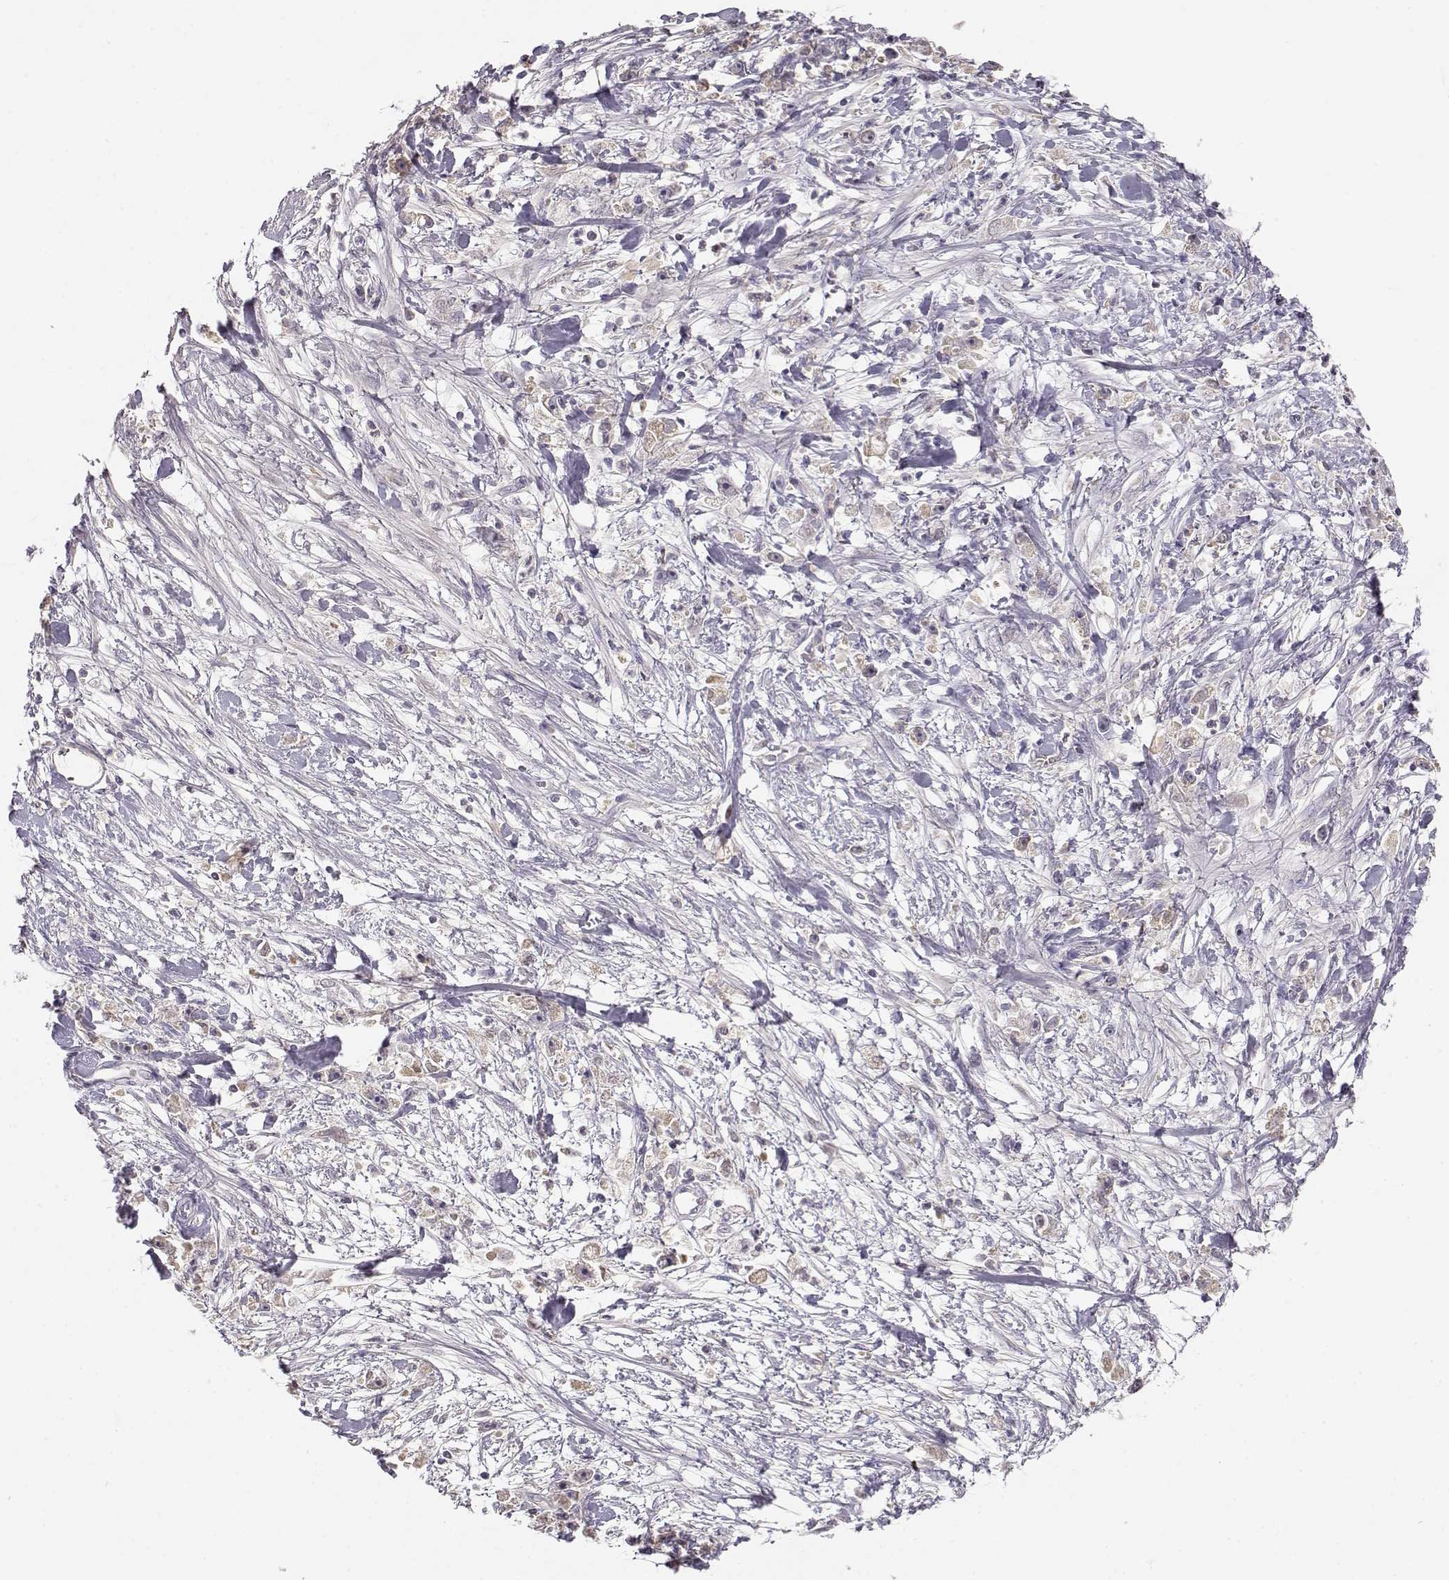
{"staining": {"intensity": "negative", "quantity": "none", "location": "none"}, "tissue": "stomach cancer", "cell_type": "Tumor cells", "image_type": "cancer", "snomed": [{"axis": "morphology", "description": "Adenocarcinoma, NOS"}, {"axis": "topography", "description": "Stomach"}], "caption": "The image displays no staining of tumor cells in stomach cancer.", "gene": "TACR1", "patient": {"sex": "female", "age": 59}}